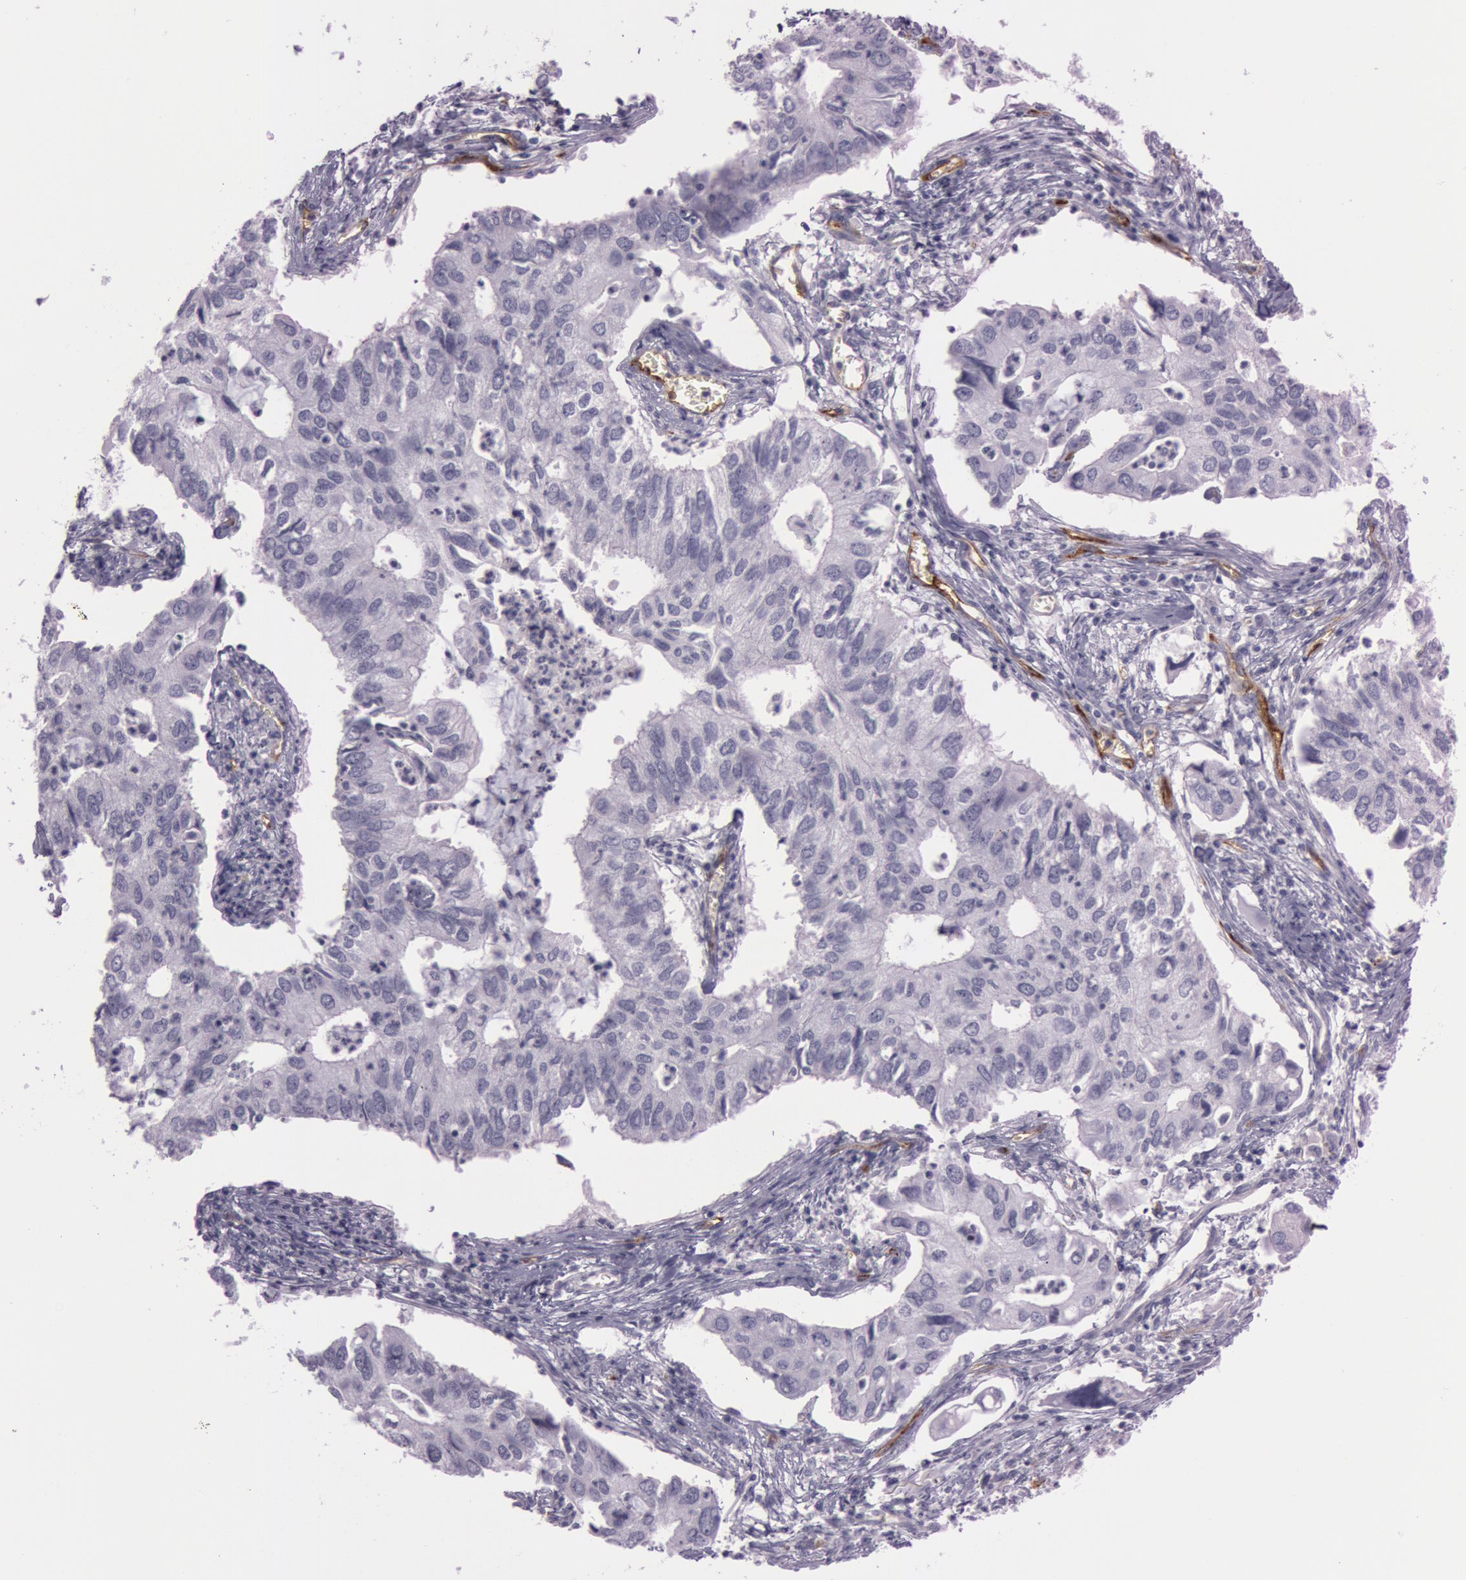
{"staining": {"intensity": "negative", "quantity": "none", "location": "none"}, "tissue": "lung cancer", "cell_type": "Tumor cells", "image_type": "cancer", "snomed": [{"axis": "morphology", "description": "Adenocarcinoma, NOS"}, {"axis": "topography", "description": "Lung"}], "caption": "Immunohistochemical staining of human lung adenocarcinoma demonstrates no significant staining in tumor cells. (Stains: DAB (3,3'-diaminobenzidine) immunohistochemistry (IHC) with hematoxylin counter stain, Microscopy: brightfield microscopy at high magnification).", "gene": "FOLH1", "patient": {"sex": "male", "age": 48}}